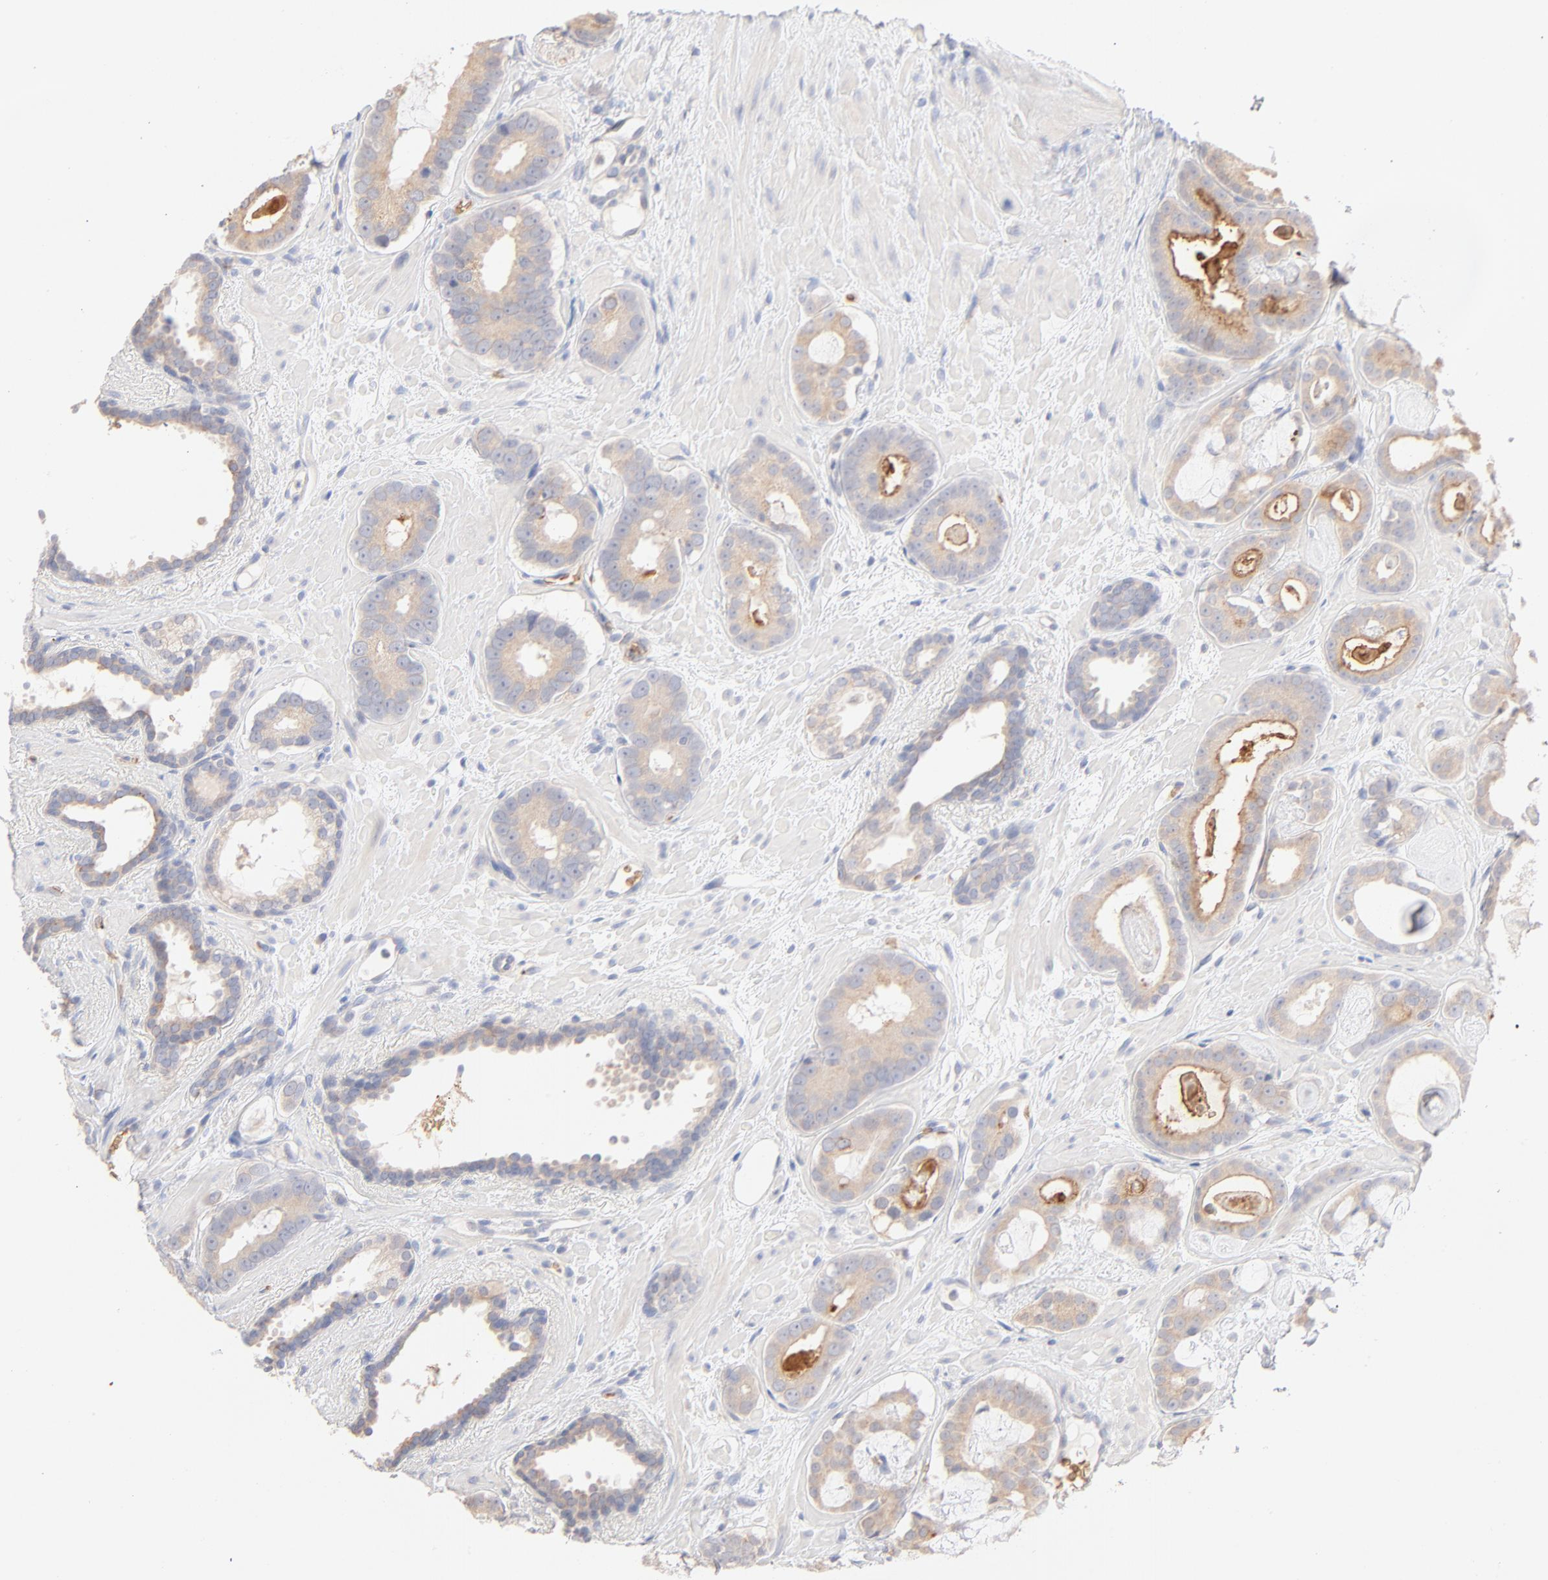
{"staining": {"intensity": "negative", "quantity": "none", "location": "none"}, "tissue": "prostate cancer", "cell_type": "Tumor cells", "image_type": "cancer", "snomed": [{"axis": "morphology", "description": "Adenocarcinoma, Low grade"}, {"axis": "topography", "description": "Prostate"}], "caption": "There is no significant staining in tumor cells of prostate adenocarcinoma (low-grade). (Immunohistochemistry, brightfield microscopy, high magnification).", "gene": "SPTB", "patient": {"sex": "male", "age": 57}}